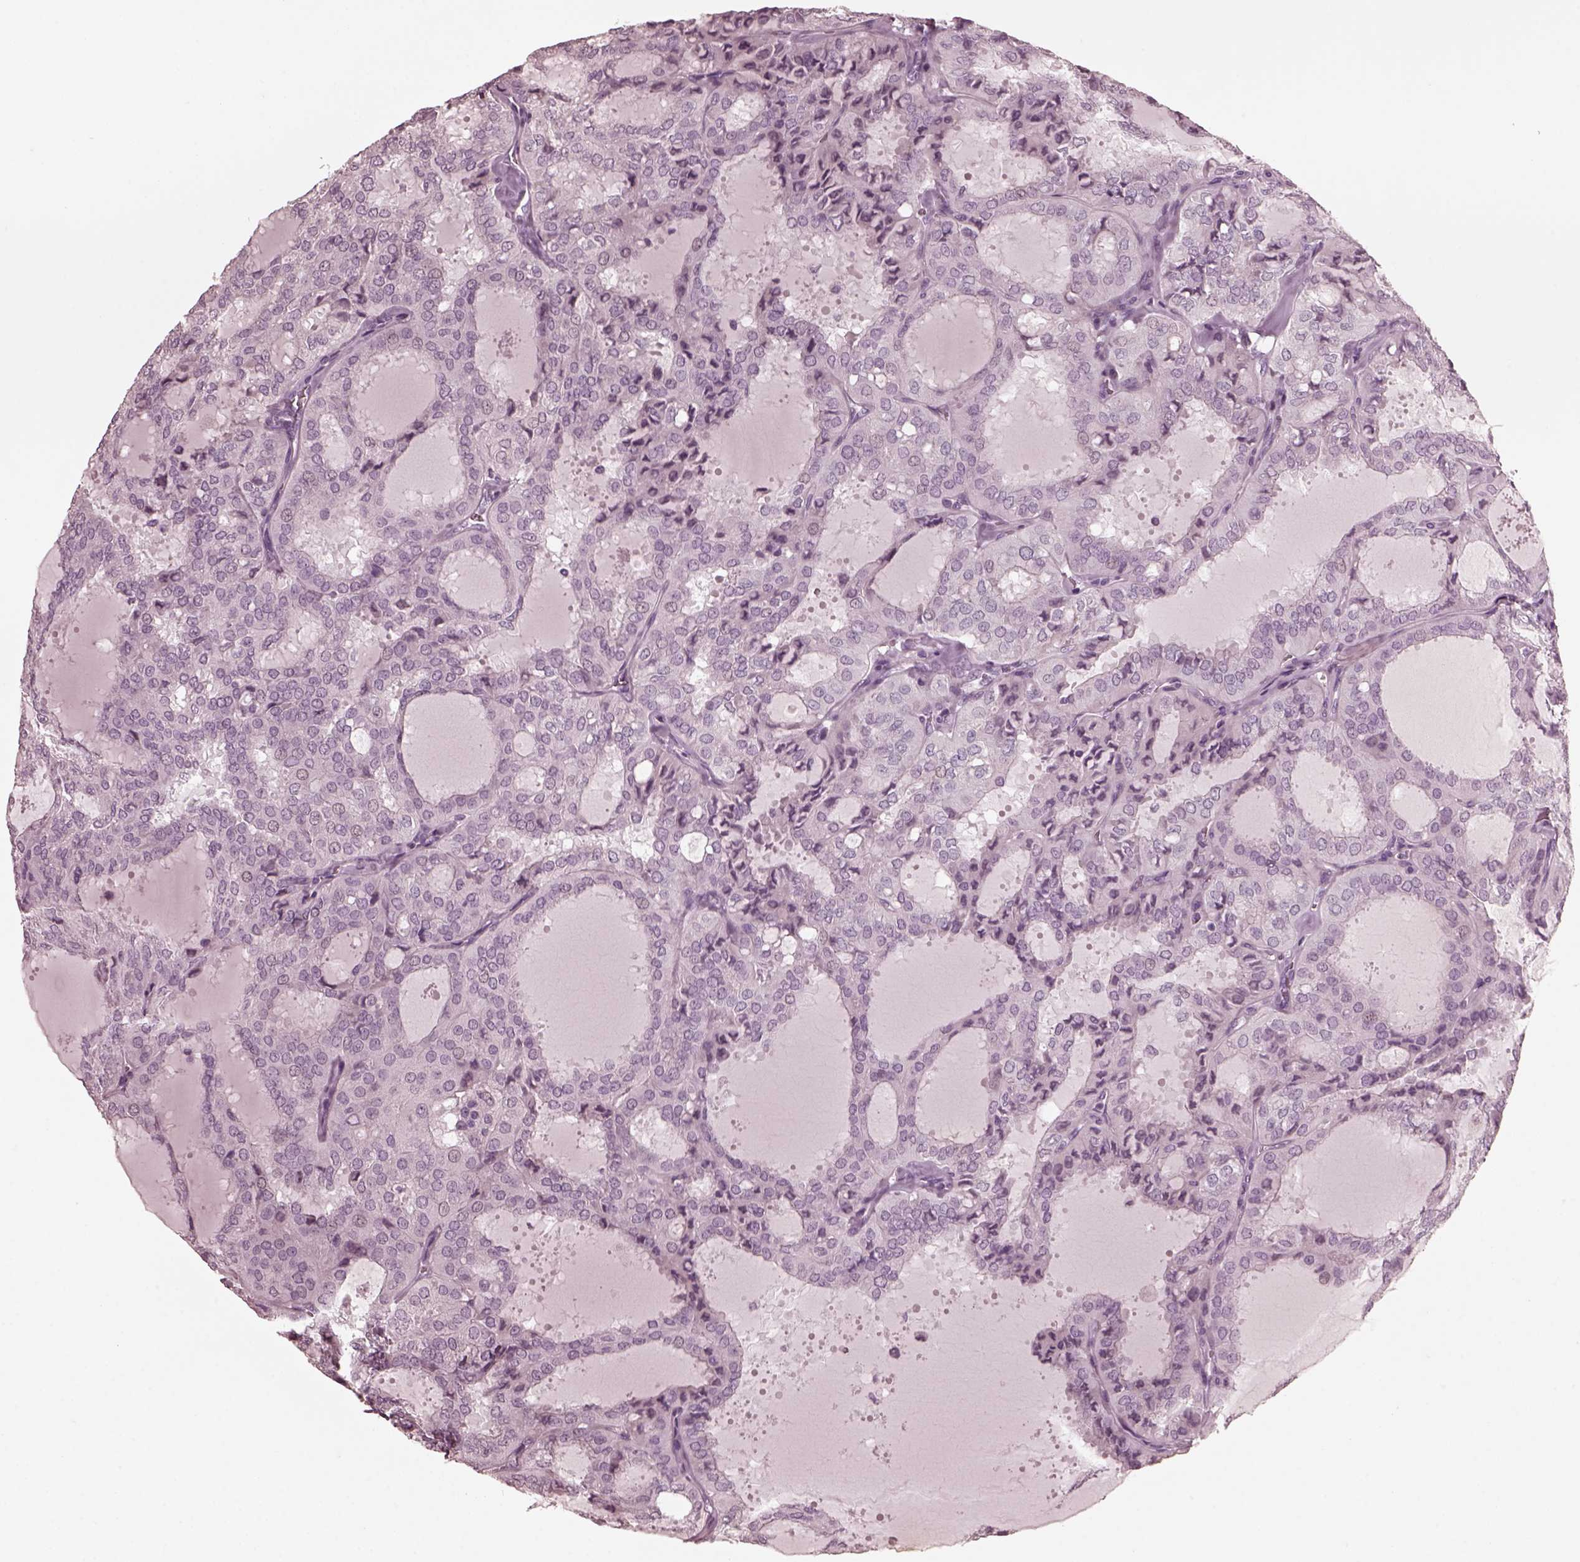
{"staining": {"intensity": "negative", "quantity": "none", "location": "none"}, "tissue": "thyroid cancer", "cell_type": "Tumor cells", "image_type": "cancer", "snomed": [{"axis": "morphology", "description": "Follicular adenoma carcinoma, NOS"}, {"axis": "topography", "description": "Thyroid gland"}], "caption": "This histopathology image is of thyroid cancer stained with IHC to label a protein in brown with the nuclei are counter-stained blue. There is no staining in tumor cells. (Stains: DAB immunohistochemistry with hematoxylin counter stain, Microscopy: brightfield microscopy at high magnification).", "gene": "CGA", "patient": {"sex": "male", "age": 75}}